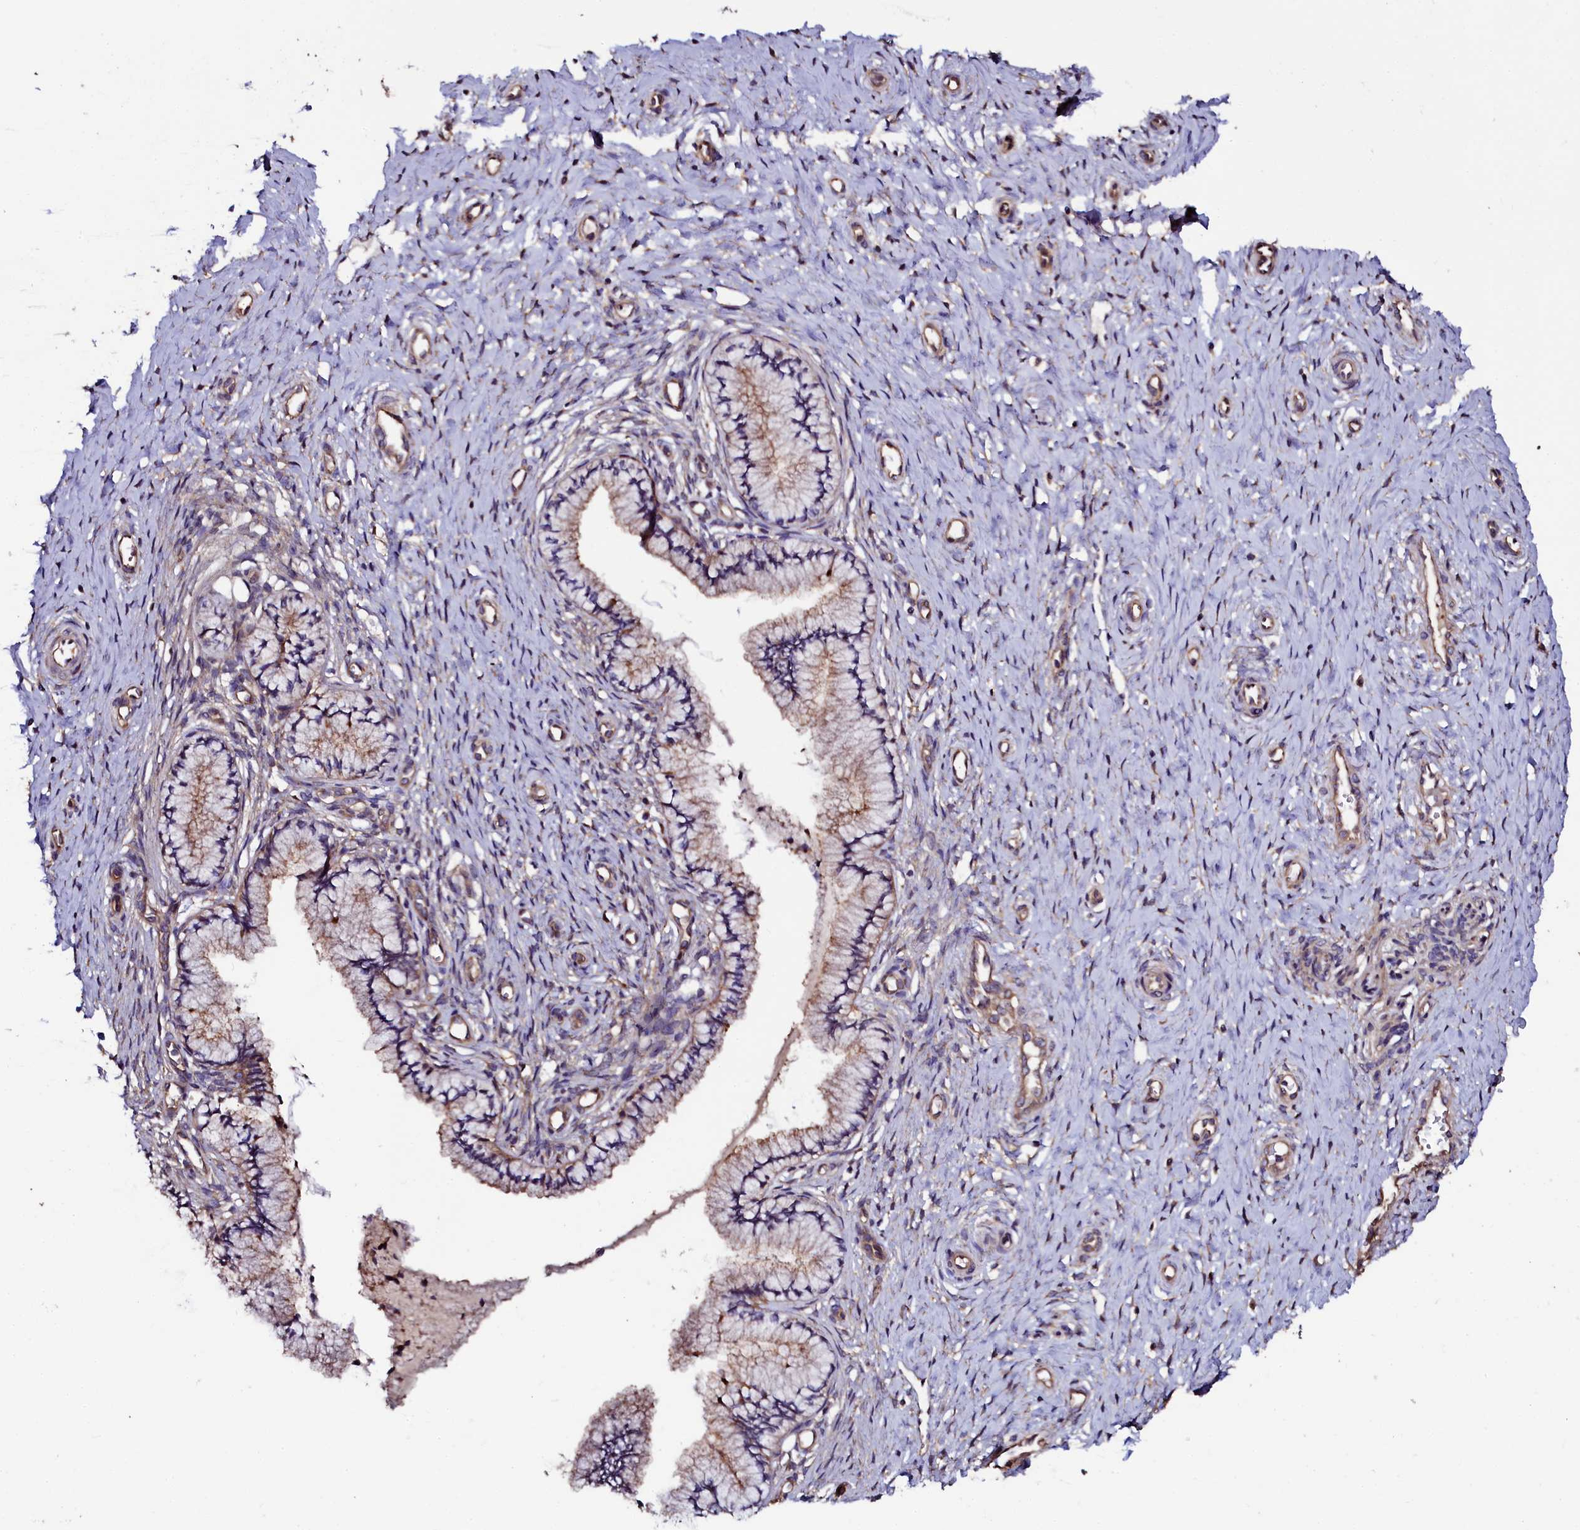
{"staining": {"intensity": "moderate", "quantity": "25%-75%", "location": "cytoplasmic/membranous"}, "tissue": "cervix", "cell_type": "Glandular cells", "image_type": "normal", "snomed": [{"axis": "morphology", "description": "Normal tissue, NOS"}, {"axis": "topography", "description": "Cervix"}], "caption": "Immunohistochemistry (IHC) micrograph of benign cervix: human cervix stained using IHC shows medium levels of moderate protein expression localized specifically in the cytoplasmic/membranous of glandular cells, appearing as a cytoplasmic/membranous brown color.", "gene": "APPL2", "patient": {"sex": "female", "age": 36}}